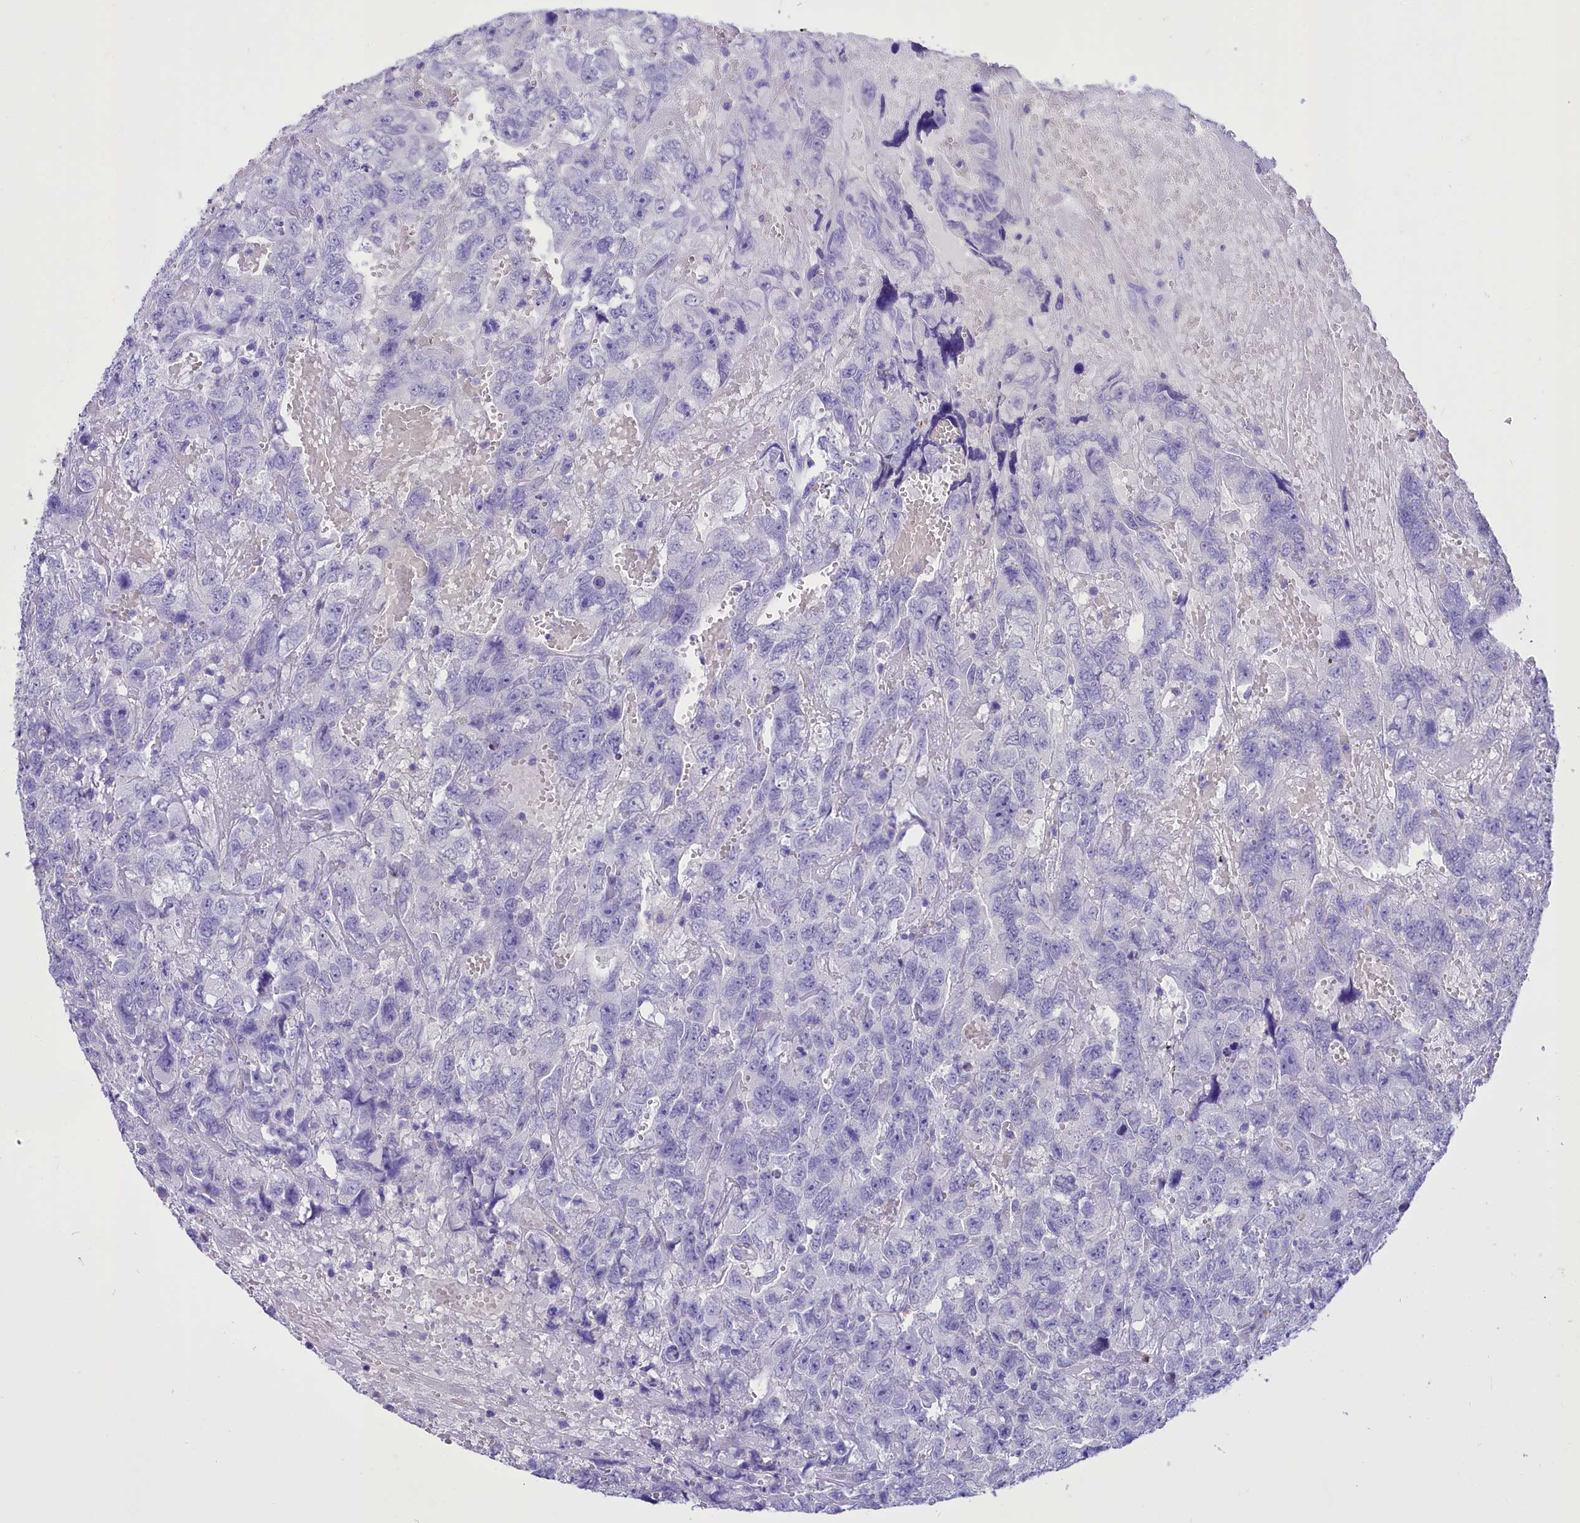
{"staining": {"intensity": "negative", "quantity": "none", "location": "none"}, "tissue": "testis cancer", "cell_type": "Tumor cells", "image_type": "cancer", "snomed": [{"axis": "morphology", "description": "Carcinoma, Embryonal, NOS"}, {"axis": "topography", "description": "Testis"}], "caption": "This is a micrograph of immunohistochemistry staining of testis cancer (embryonal carcinoma), which shows no staining in tumor cells.", "gene": "TTC36", "patient": {"sex": "male", "age": 45}}